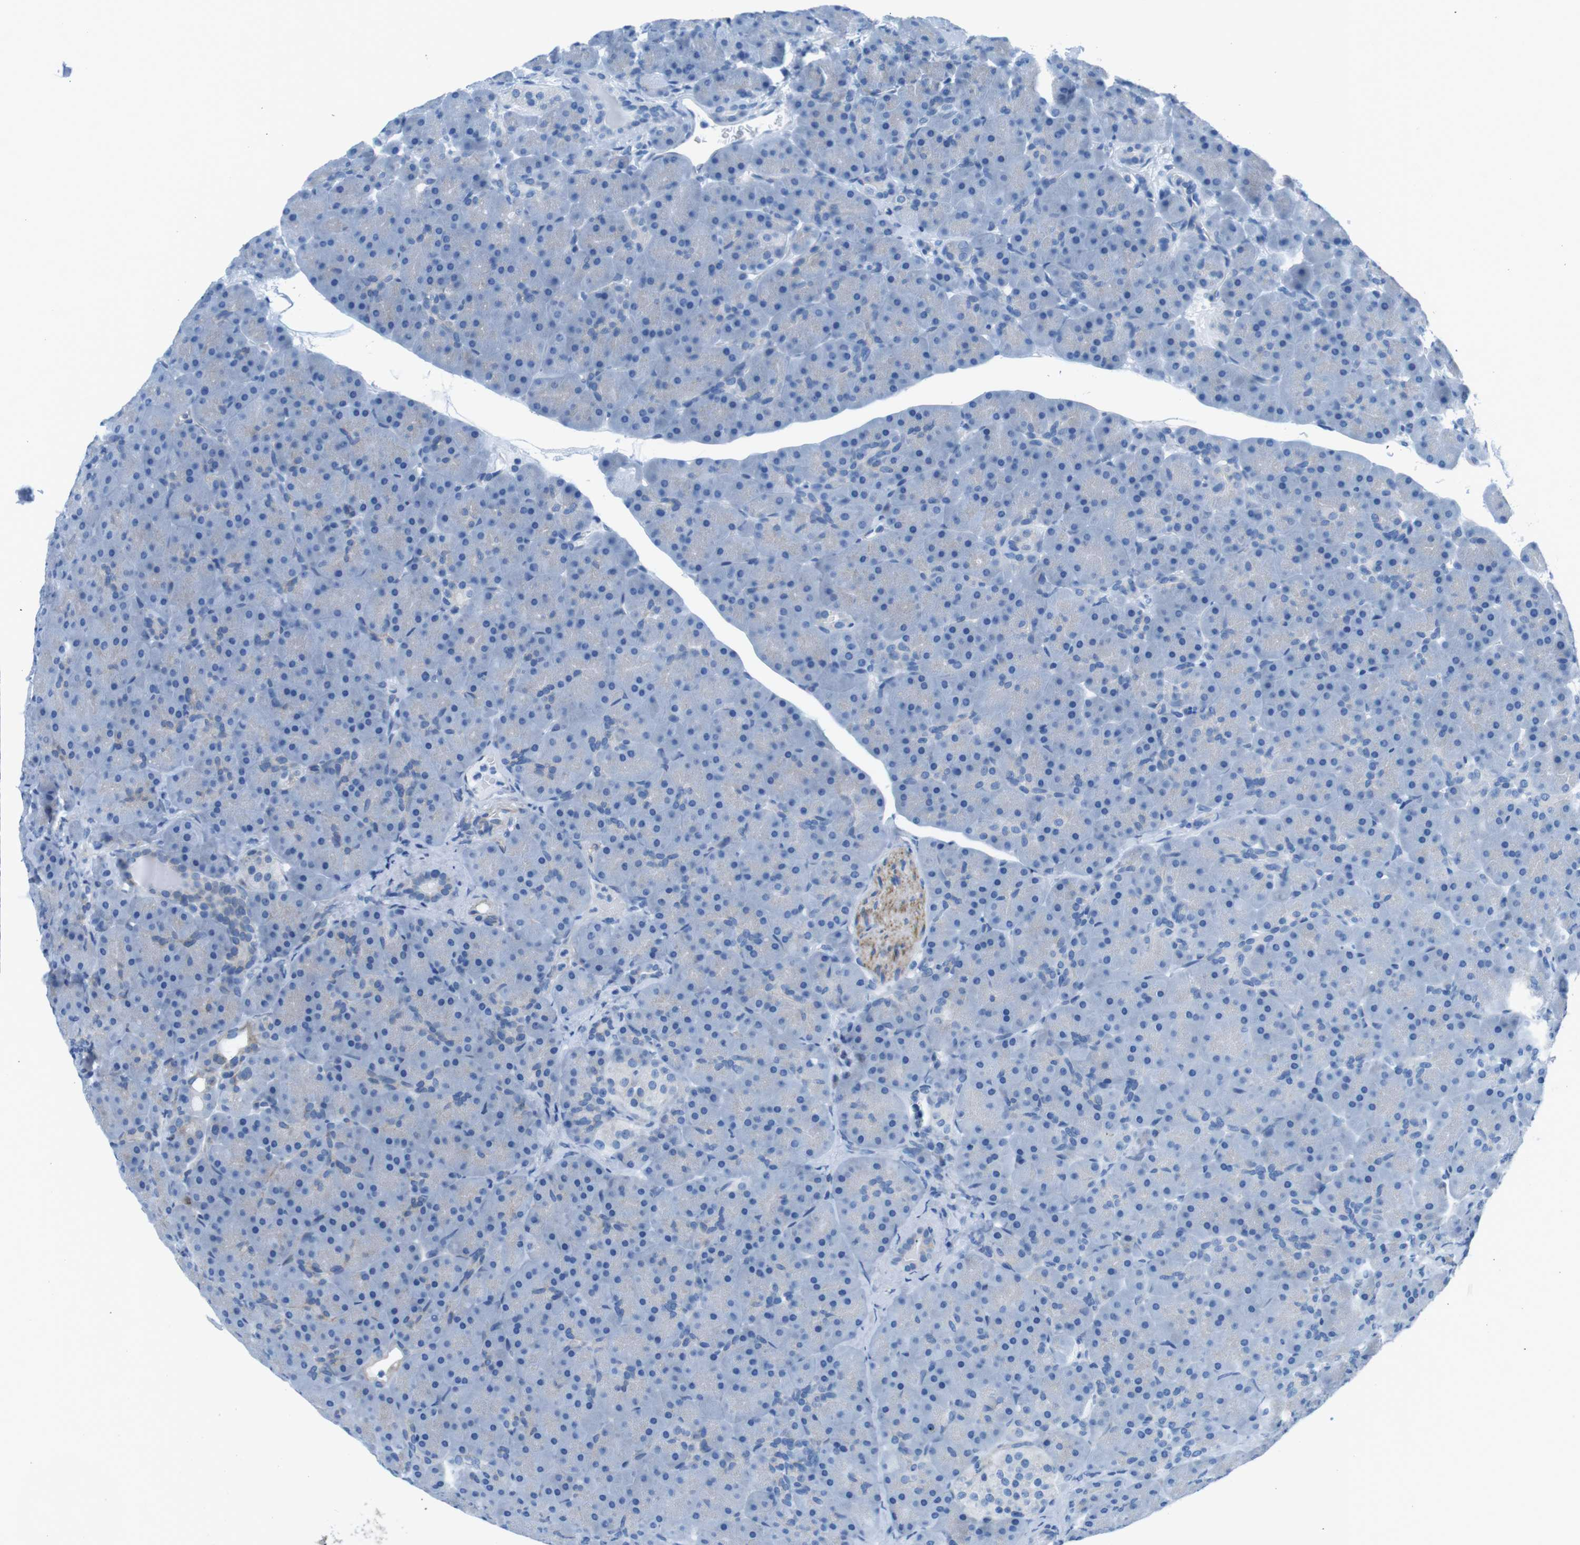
{"staining": {"intensity": "negative", "quantity": "none", "location": "none"}, "tissue": "pancreas", "cell_type": "Exocrine glandular cells", "image_type": "normal", "snomed": [{"axis": "morphology", "description": "Normal tissue, NOS"}, {"axis": "topography", "description": "Pancreas"}], "caption": "Pancreas stained for a protein using IHC exhibits no positivity exocrine glandular cells.", "gene": "MUC2", "patient": {"sex": "male", "age": 66}}